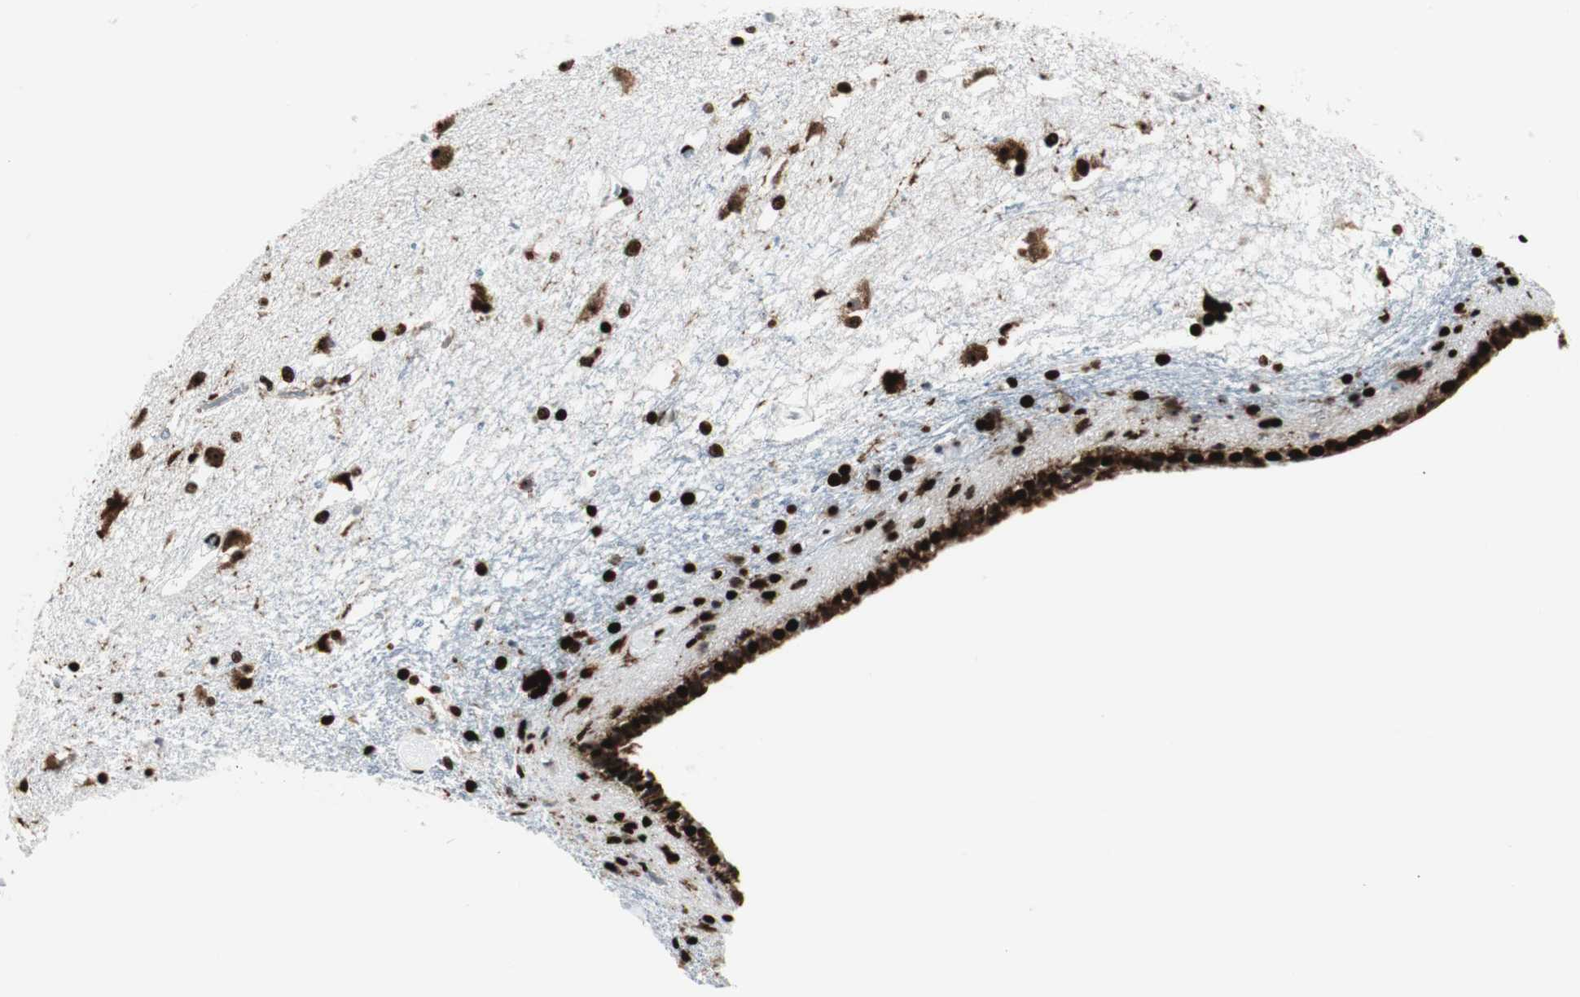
{"staining": {"intensity": "strong", "quantity": ">75%", "location": "nuclear"}, "tissue": "caudate", "cell_type": "Glial cells", "image_type": "normal", "snomed": [{"axis": "morphology", "description": "Normal tissue, NOS"}, {"axis": "topography", "description": "Lateral ventricle wall"}], "caption": "Glial cells show high levels of strong nuclear expression in about >75% of cells in unremarkable caudate.", "gene": "NCL", "patient": {"sex": "female", "age": 19}}